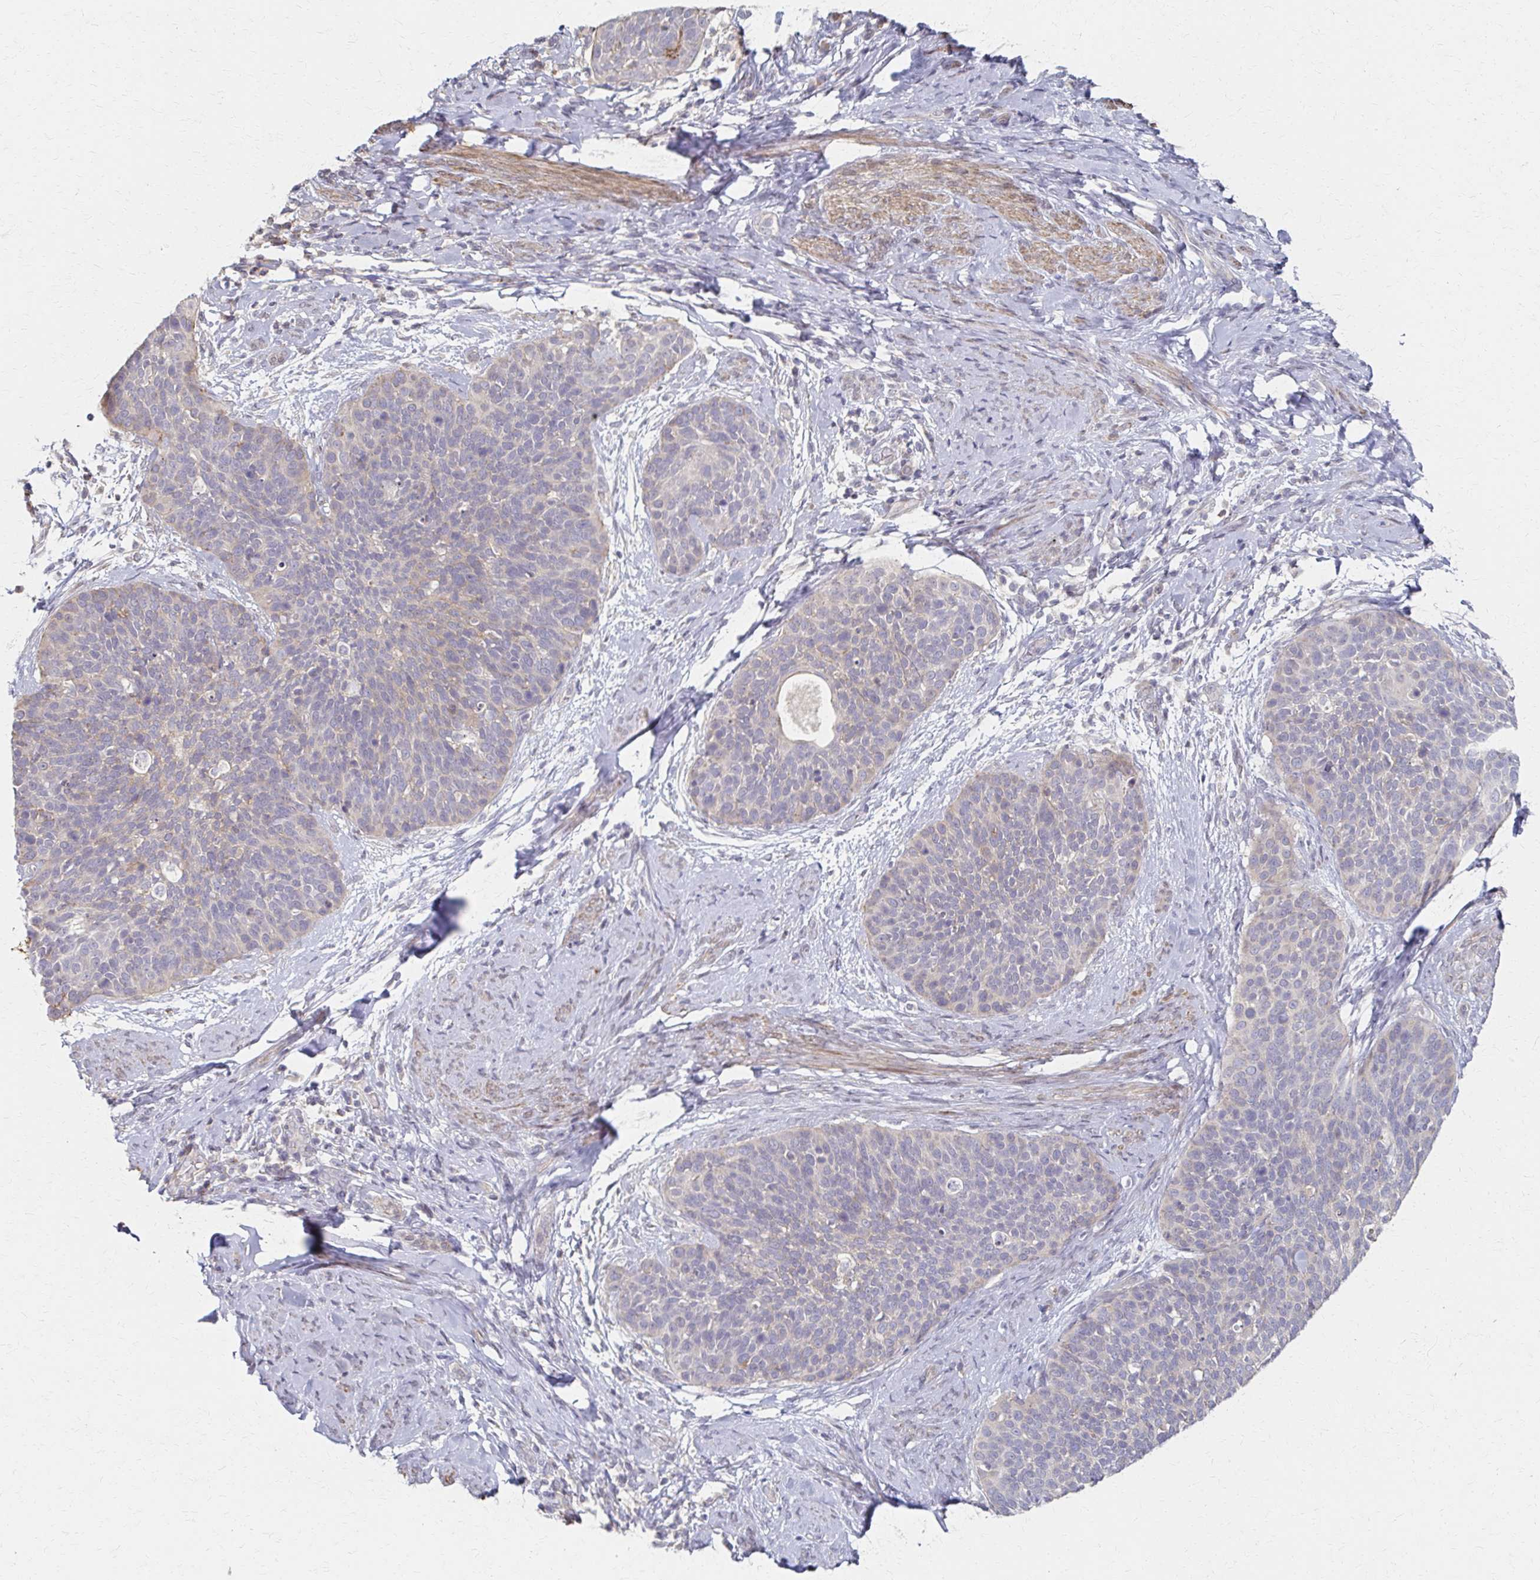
{"staining": {"intensity": "negative", "quantity": "none", "location": "none"}, "tissue": "cervical cancer", "cell_type": "Tumor cells", "image_type": "cancer", "snomed": [{"axis": "morphology", "description": "Squamous cell carcinoma, NOS"}, {"axis": "topography", "description": "Cervix"}], "caption": "High power microscopy photomicrograph of an immunohistochemistry (IHC) image of cervical squamous cell carcinoma, revealing no significant expression in tumor cells.", "gene": "EOLA2", "patient": {"sex": "female", "age": 69}}